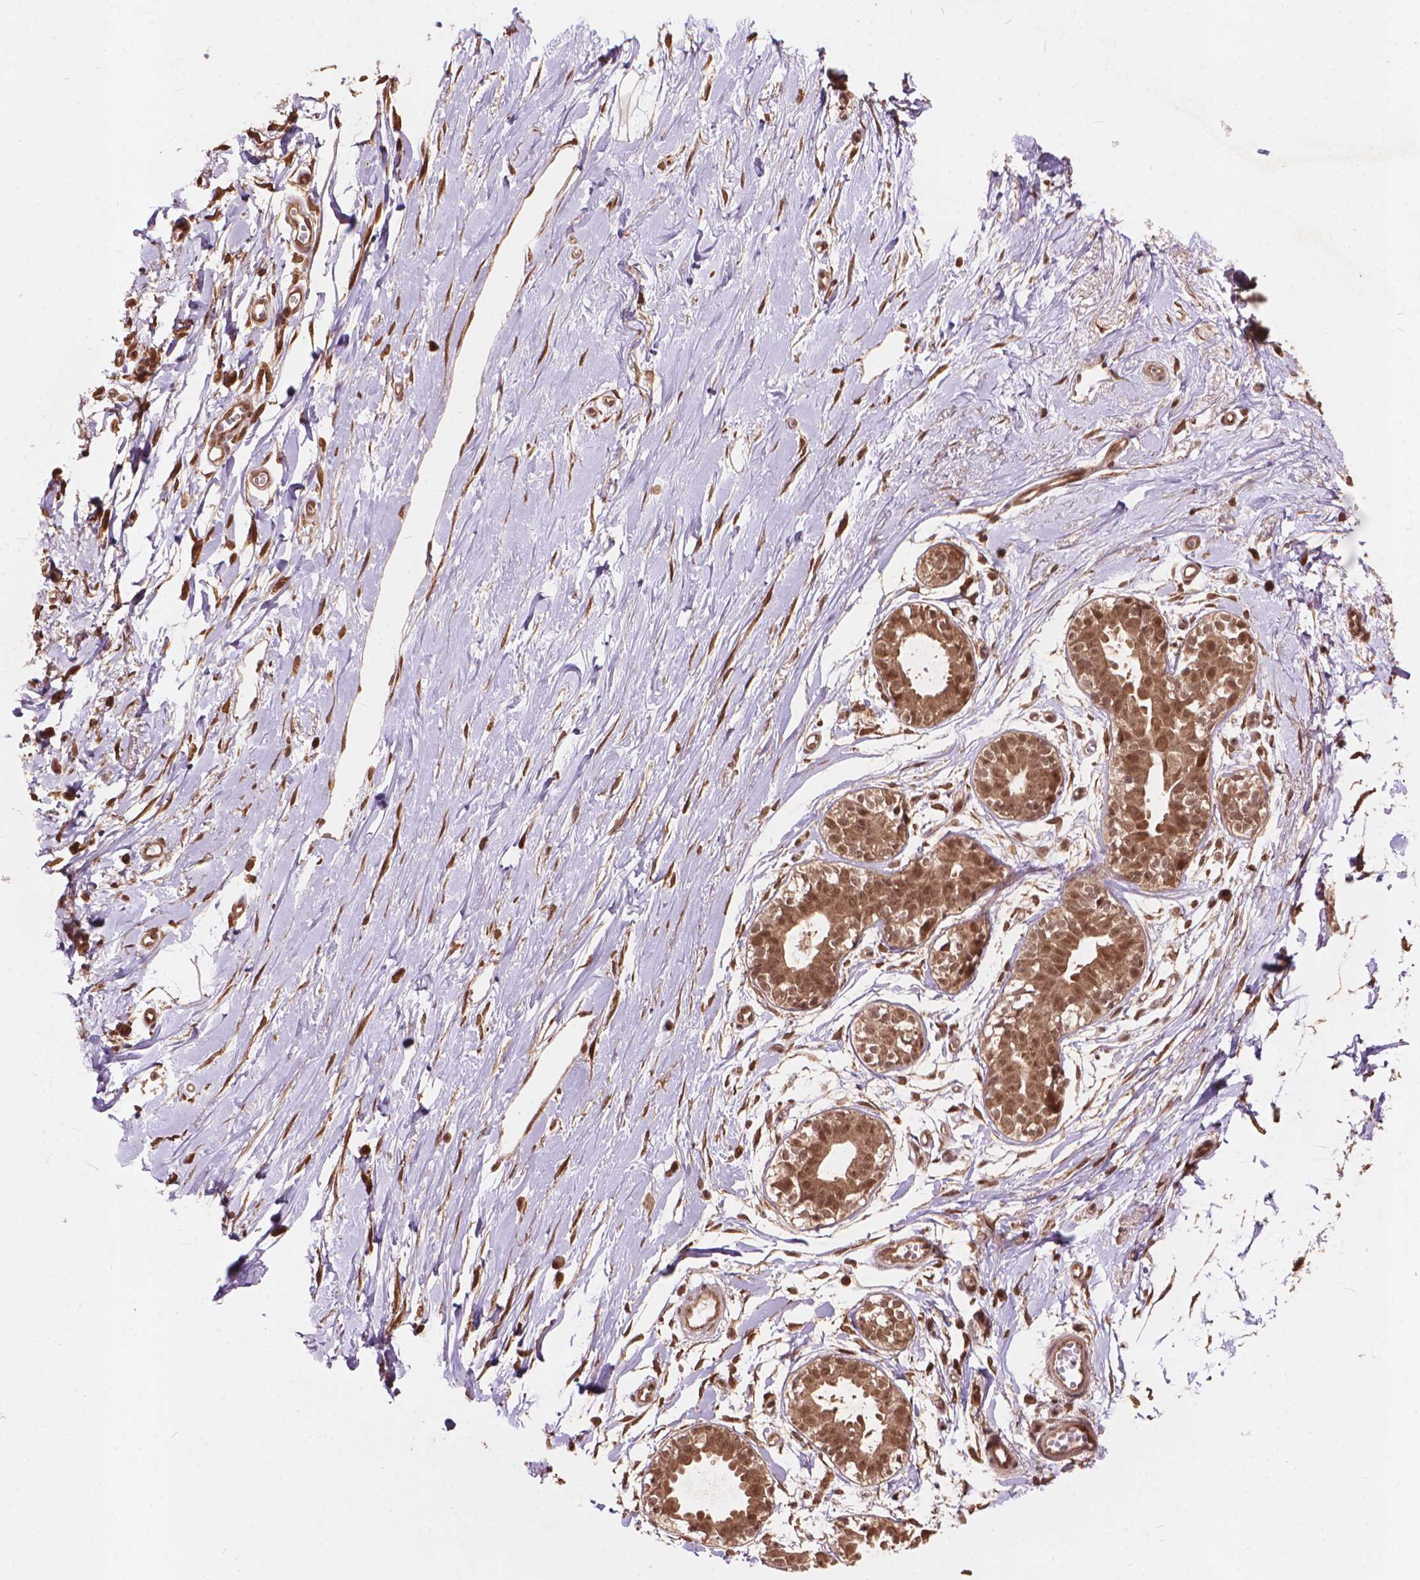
{"staining": {"intensity": "moderate", "quantity": "<25%", "location": "nuclear"}, "tissue": "breast", "cell_type": "Adipocytes", "image_type": "normal", "snomed": [{"axis": "morphology", "description": "Normal tissue, NOS"}, {"axis": "topography", "description": "Breast"}], "caption": "A micrograph of breast stained for a protein reveals moderate nuclear brown staining in adipocytes. Immunohistochemistry stains the protein of interest in brown and the nuclei are stained blue.", "gene": "SSU72", "patient": {"sex": "female", "age": 49}}